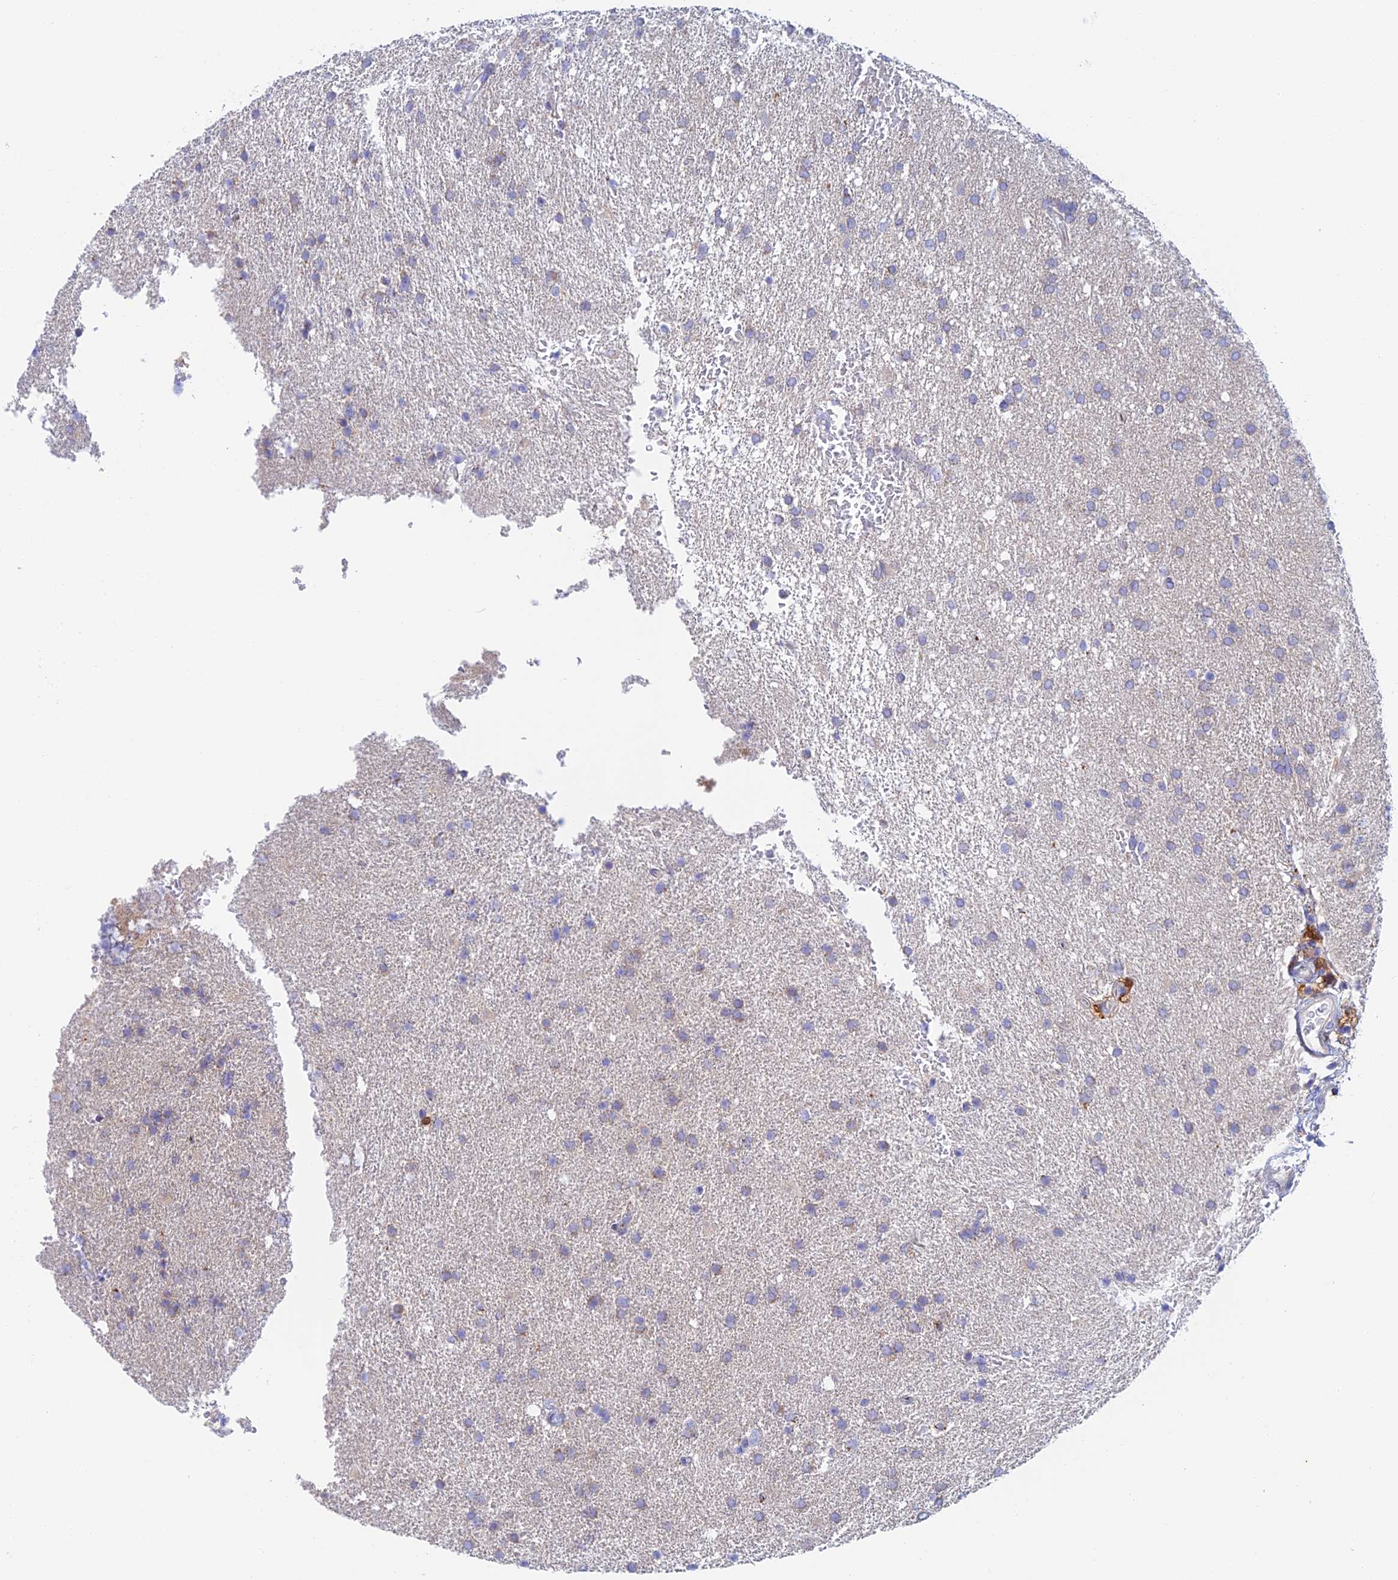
{"staining": {"intensity": "negative", "quantity": "none", "location": "none"}, "tissue": "glioma", "cell_type": "Tumor cells", "image_type": "cancer", "snomed": [{"axis": "morphology", "description": "Glioma, malignant, High grade"}, {"axis": "topography", "description": "Brain"}], "caption": "High power microscopy image of an immunohistochemistry micrograph of malignant high-grade glioma, revealing no significant positivity in tumor cells. (Brightfield microscopy of DAB (3,3'-diaminobenzidine) IHC at high magnification).", "gene": "SLC24A3", "patient": {"sex": "male", "age": 72}}